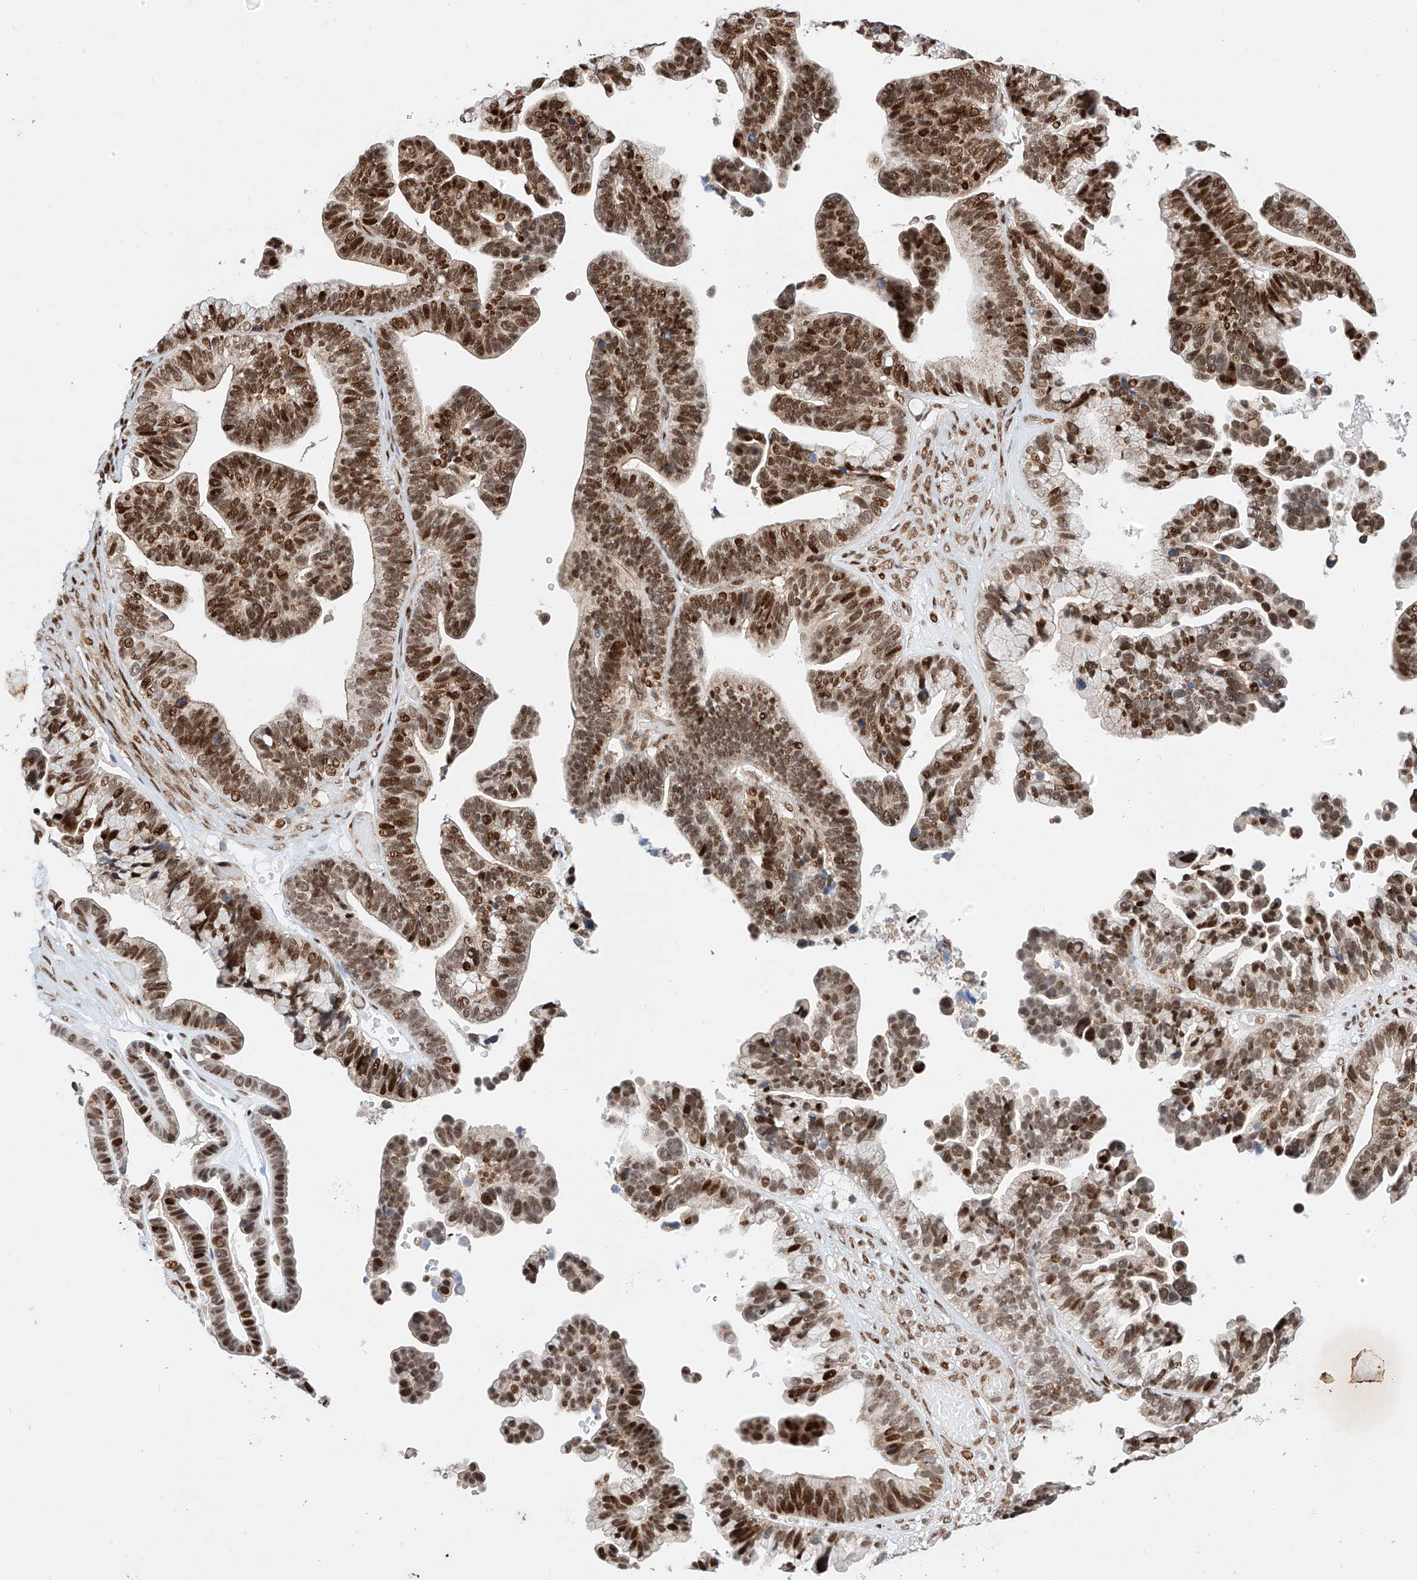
{"staining": {"intensity": "strong", "quantity": ">75%", "location": "nuclear"}, "tissue": "ovarian cancer", "cell_type": "Tumor cells", "image_type": "cancer", "snomed": [{"axis": "morphology", "description": "Cystadenocarcinoma, serous, NOS"}, {"axis": "topography", "description": "Ovary"}], "caption": "Immunohistochemical staining of ovarian cancer shows high levels of strong nuclear positivity in about >75% of tumor cells.", "gene": "HDAC9", "patient": {"sex": "female", "age": 56}}